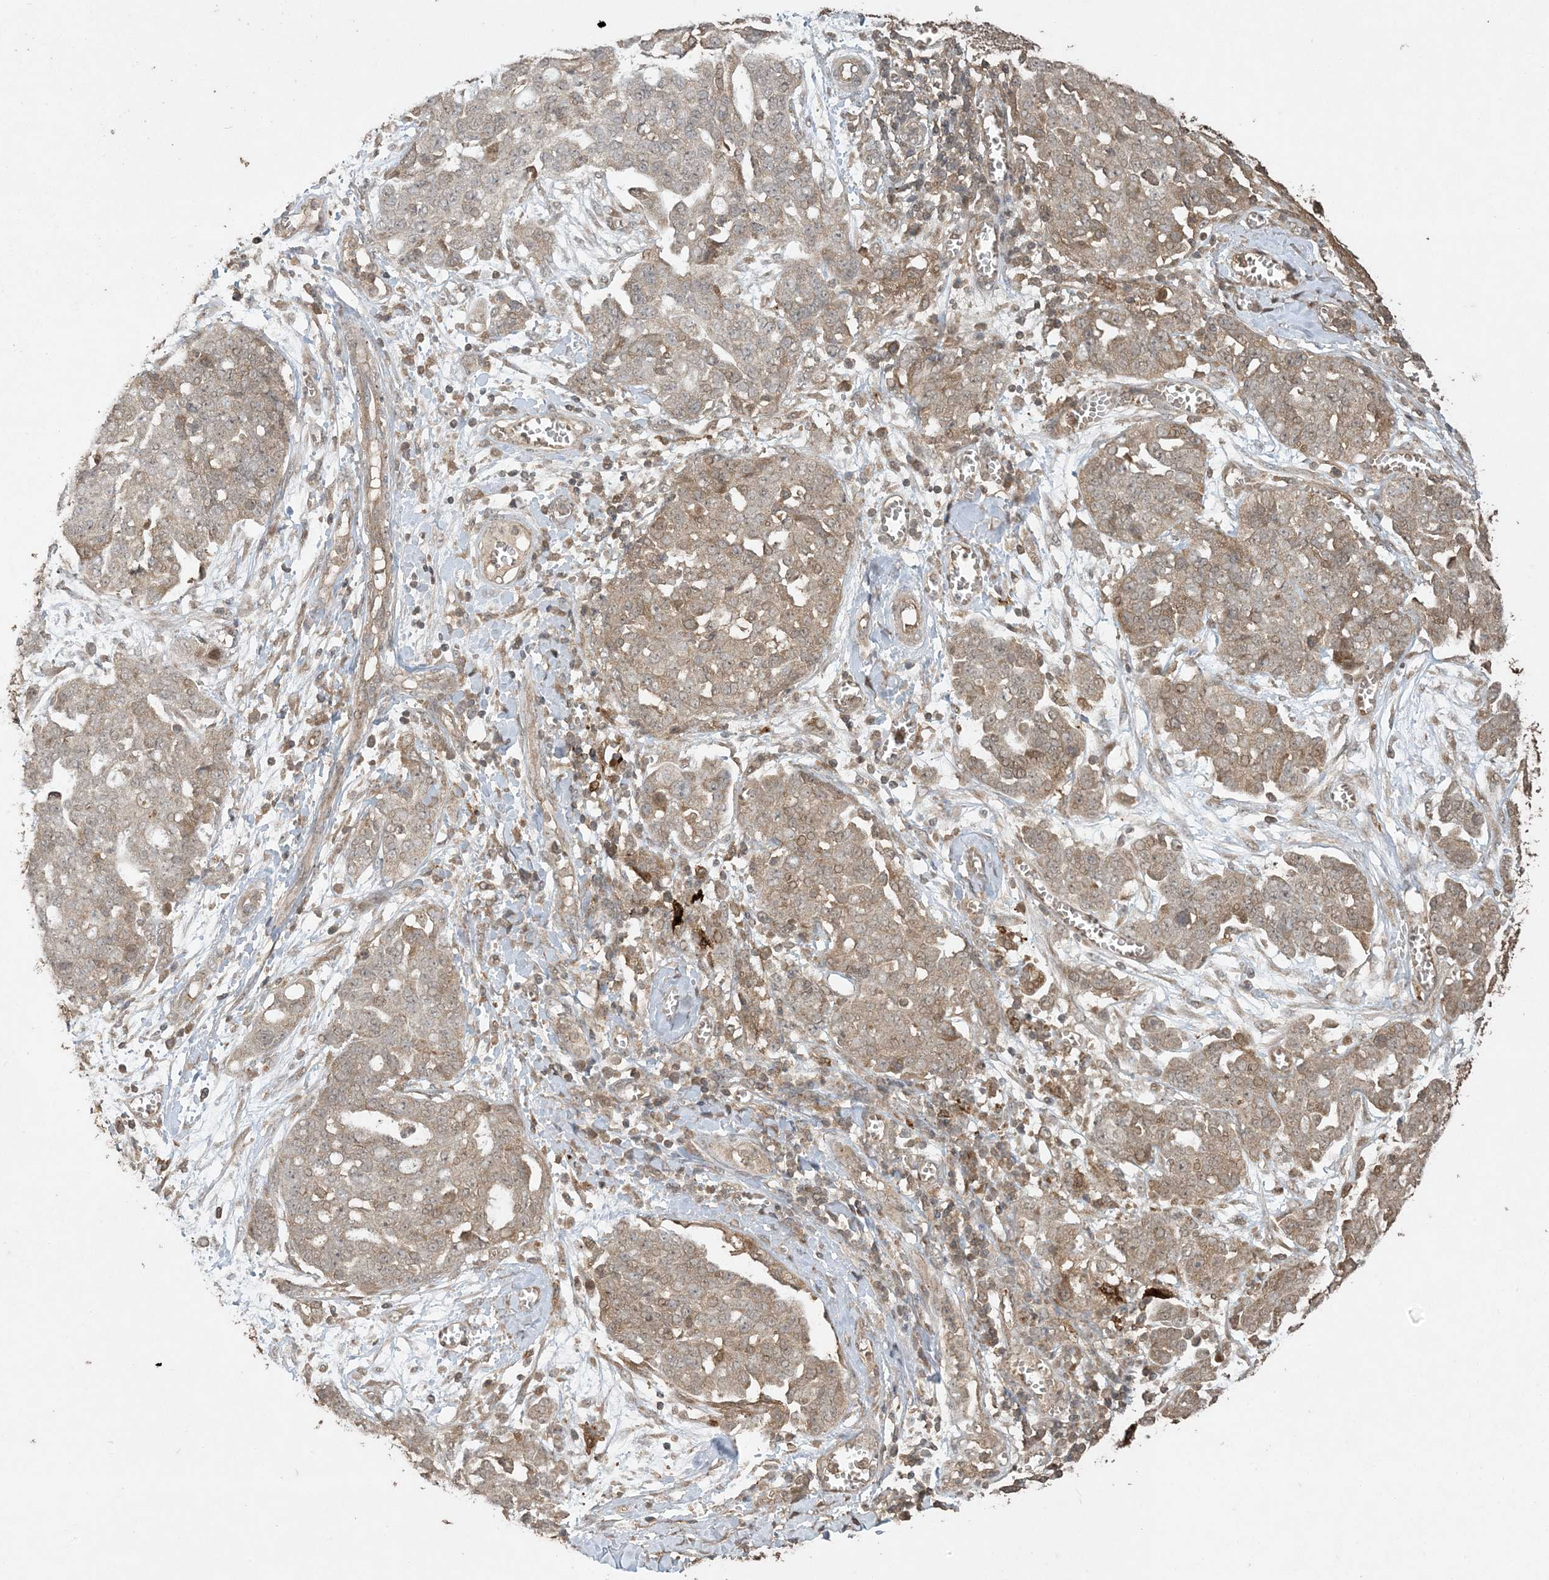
{"staining": {"intensity": "weak", "quantity": "25%-75%", "location": "cytoplasmic/membranous"}, "tissue": "ovarian cancer", "cell_type": "Tumor cells", "image_type": "cancer", "snomed": [{"axis": "morphology", "description": "Cystadenocarcinoma, serous, NOS"}, {"axis": "topography", "description": "Soft tissue"}, {"axis": "topography", "description": "Ovary"}], "caption": "Immunohistochemistry (IHC) histopathology image of neoplastic tissue: human ovarian cancer stained using immunohistochemistry (IHC) displays low levels of weak protein expression localized specifically in the cytoplasmic/membranous of tumor cells, appearing as a cytoplasmic/membranous brown color.", "gene": "EFCAB8", "patient": {"sex": "female", "age": 57}}